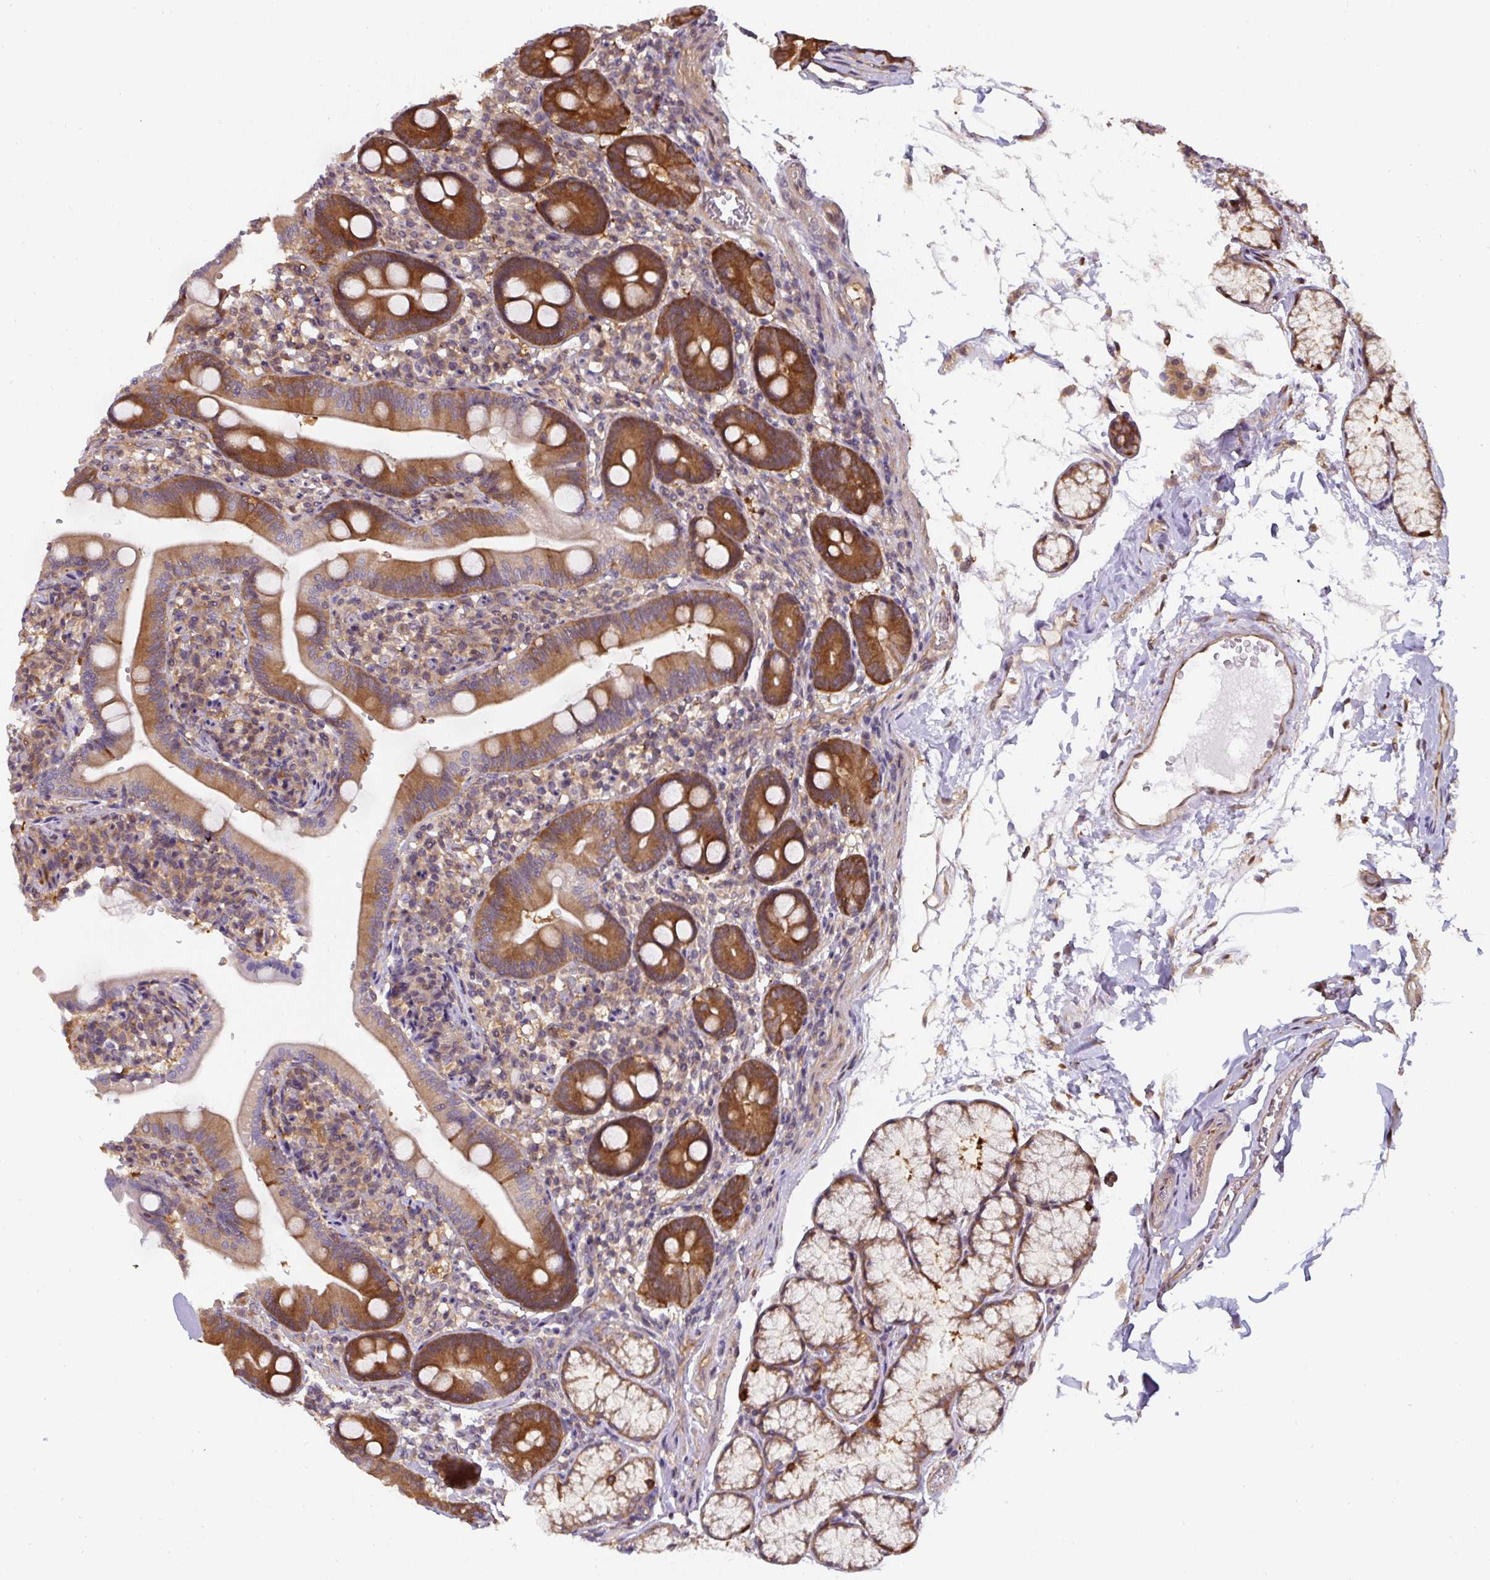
{"staining": {"intensity": "strong", "quantity": "25%-75%", "location": "nuclear"}, "tissue": "duodenum", "cell_type": "Glandular cells", "image_type": "normal", "snomed": [{"axis": "morphology", "description": "Normal tissue, NOS"}, {"axis": "topography", "description": "Duodenum"}], "caption": "Duodenum stained with DAB immunohistochemistry (IHC) displays high levels of strong nuclear positivity in approximately 25%-75% of glandular cells. Ihc stains the protein of interest in brown and the nuclei are stained blue.", "gene": "ST13", "patient": {"sex": "female", "age": 67}}